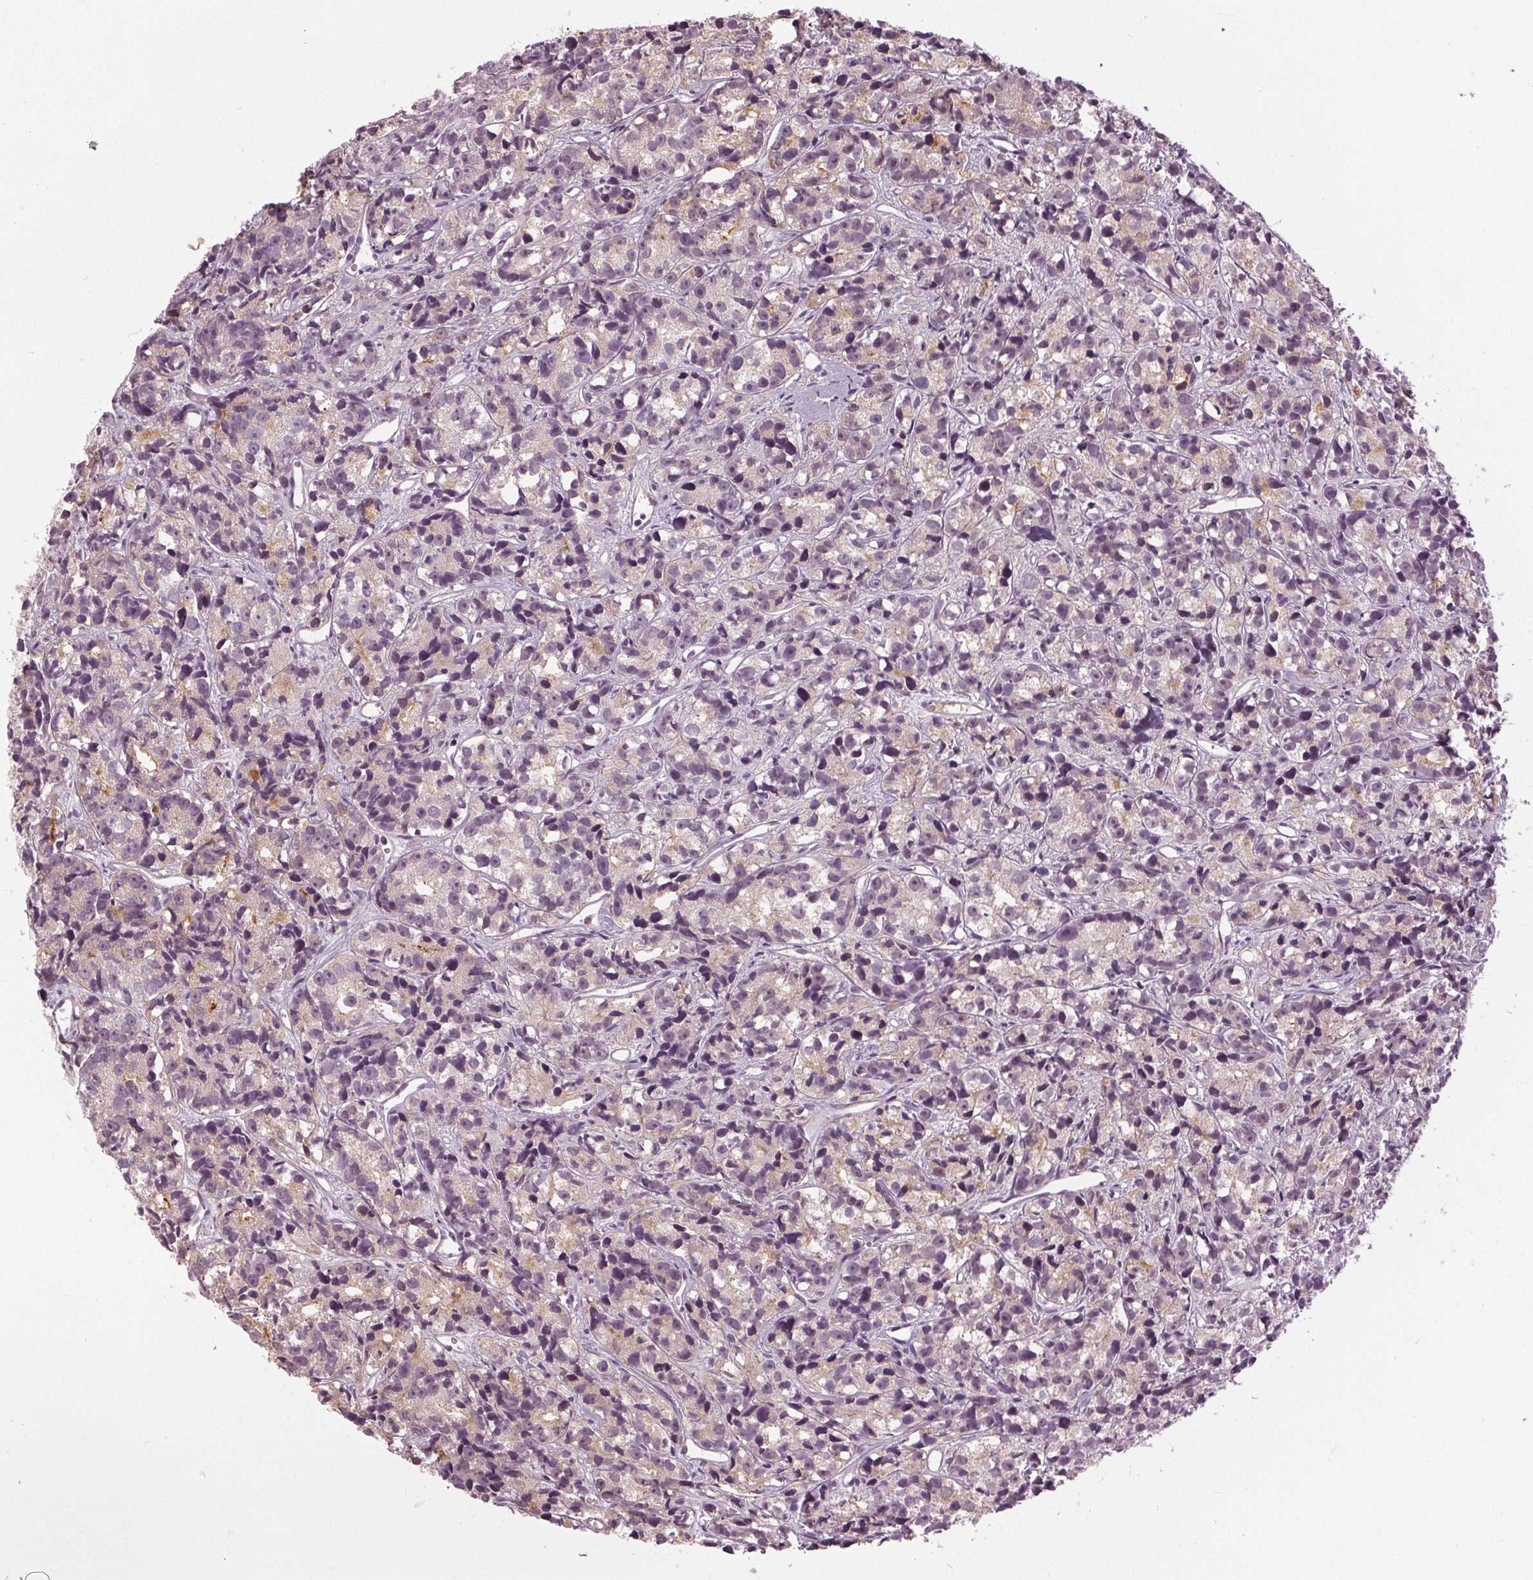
{"staining": {"intensity": "negative", "quantity": "none", "location": "none"}, "tissue": "prostate cancer", "cell_type": "Tumor cells", "image_type": "cancer", "snomed": [{"axis": "morphology", "description": "Adenocarcinoma, High grade"}, {"axis": "topography", "description": "Prostate"}], "caption": "An immunohistochemistry photomicrograph of adenocarcinoma (high-grade) (prostate) is shown. There is no staining in tumor cells of adenocarcinoma (high-grade) (prostate).", "gene": "KLK13", "patient": {"sex": "male", "age": 77}}